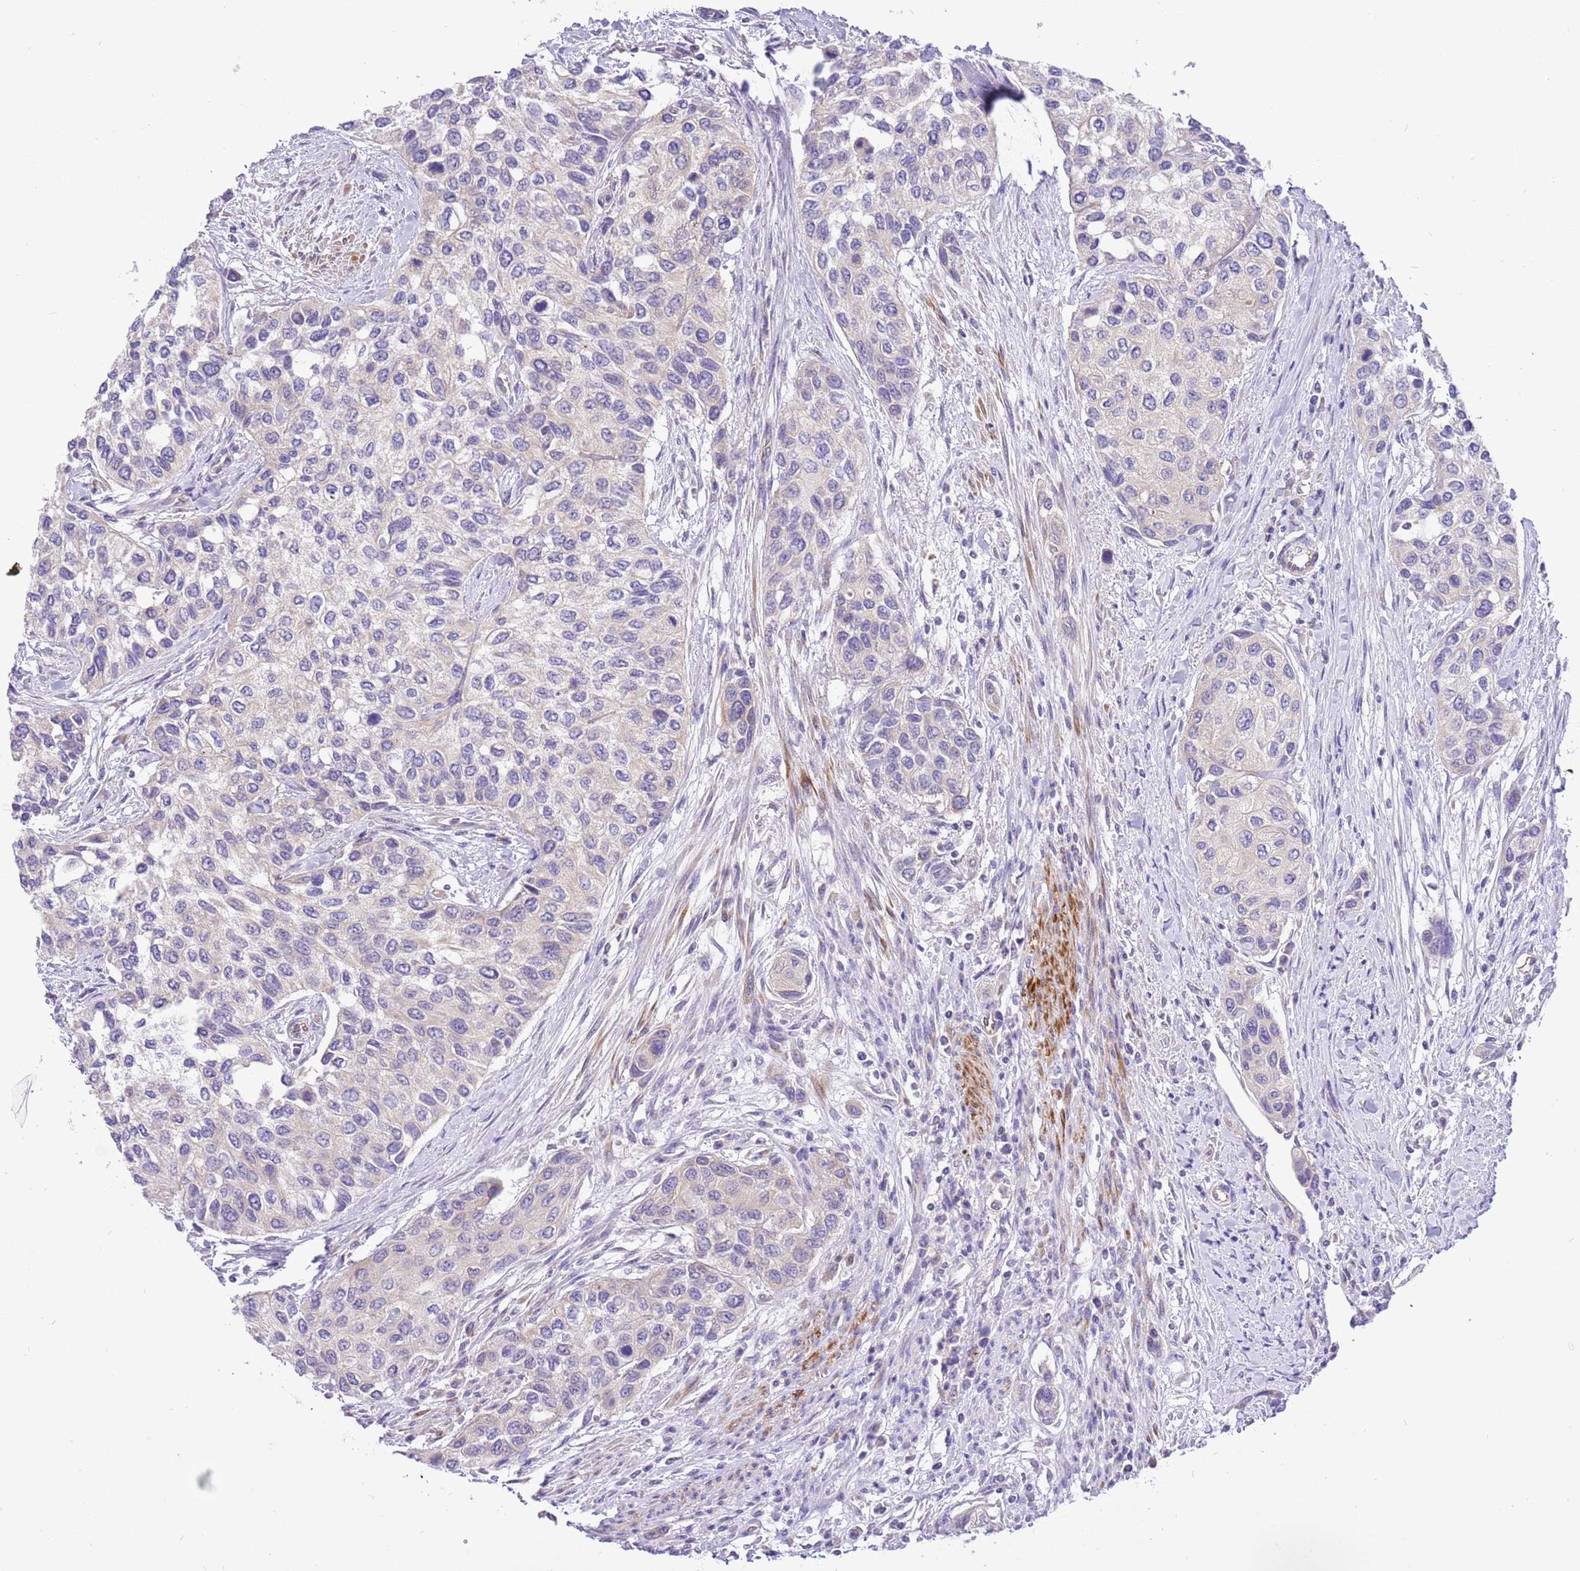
{"staining": {"intensity": "negative", "quantity": "none", "location": "none"}, "tissue": "urothelial cancer", "cell_type": "Tumor cells", "image_type": "cancer", "snomed": [{"axis": "morphology", "description": "Normal tissue, NOS"}, {"axis": "morphology", "description": "Urothelial carcinoma, High grade"}, {"axis": "topography", "description": "Vascular tissue"}, {"axis": "topography", "description": "Urinary bladder"}], "caption": "DAB immunohistochemical staining of urothelial cancer reveals no significant positivity in tumor cells. (DAB immunohistochemistry visualized using brightfield microscopy, high magnification).", "gene": "GLCE", "patient": {"sex": "female", "age": 56}}